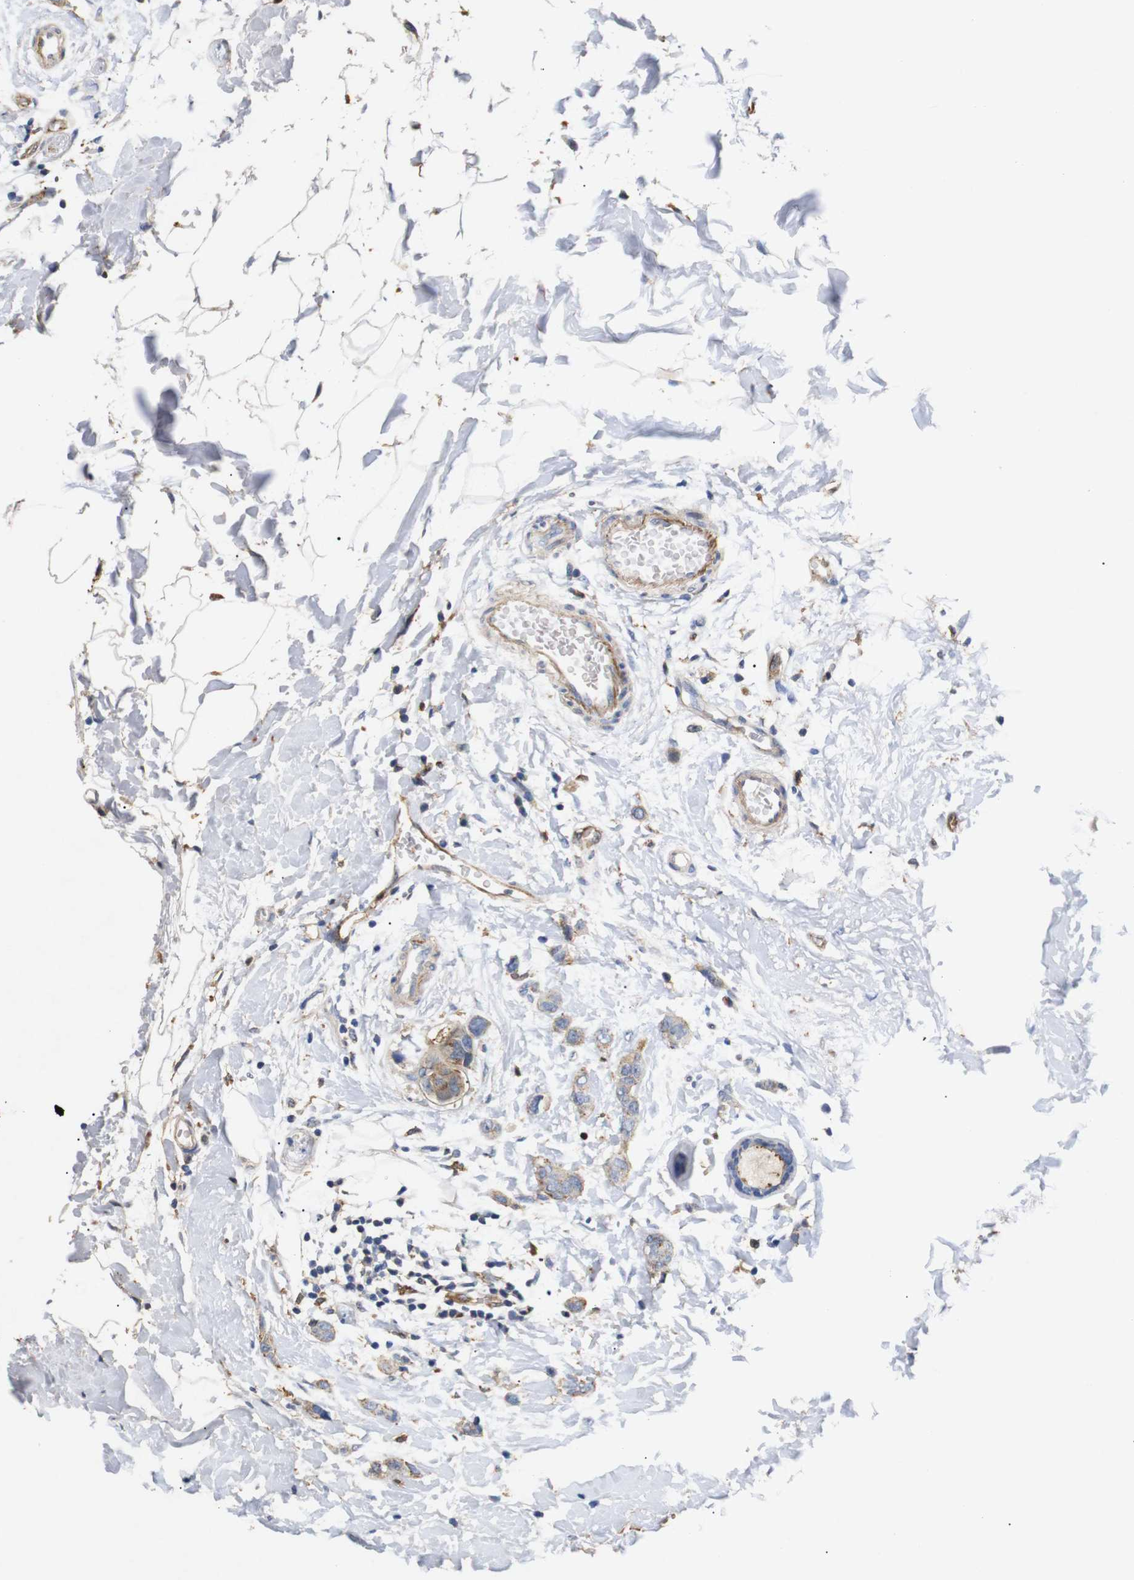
{"staining": {"intensity": "weak", "quantity": ">75%", "location": "cytoplasmic/membranous"}, "tissue": "breast cancer", "cell_type": "Tumor cells", "image_type": "cancer", "snomed": [{"axis": "morphology", "description": "Normal tissue, NOS"}, {"axis": "morphology", "description": "Duct carcinoma"}, {"axis": "topography", "description": "Breast"}], "caption": "Tumor cells exhibit low levels of weak cytoplasmic/membranous positivity in about >75% of cells in human breast cancer. (Brightfield microscopy of DAB IHC at high magnification).", "gene": "SDCBP", "patient": {"sex": "female", "age": 50}}